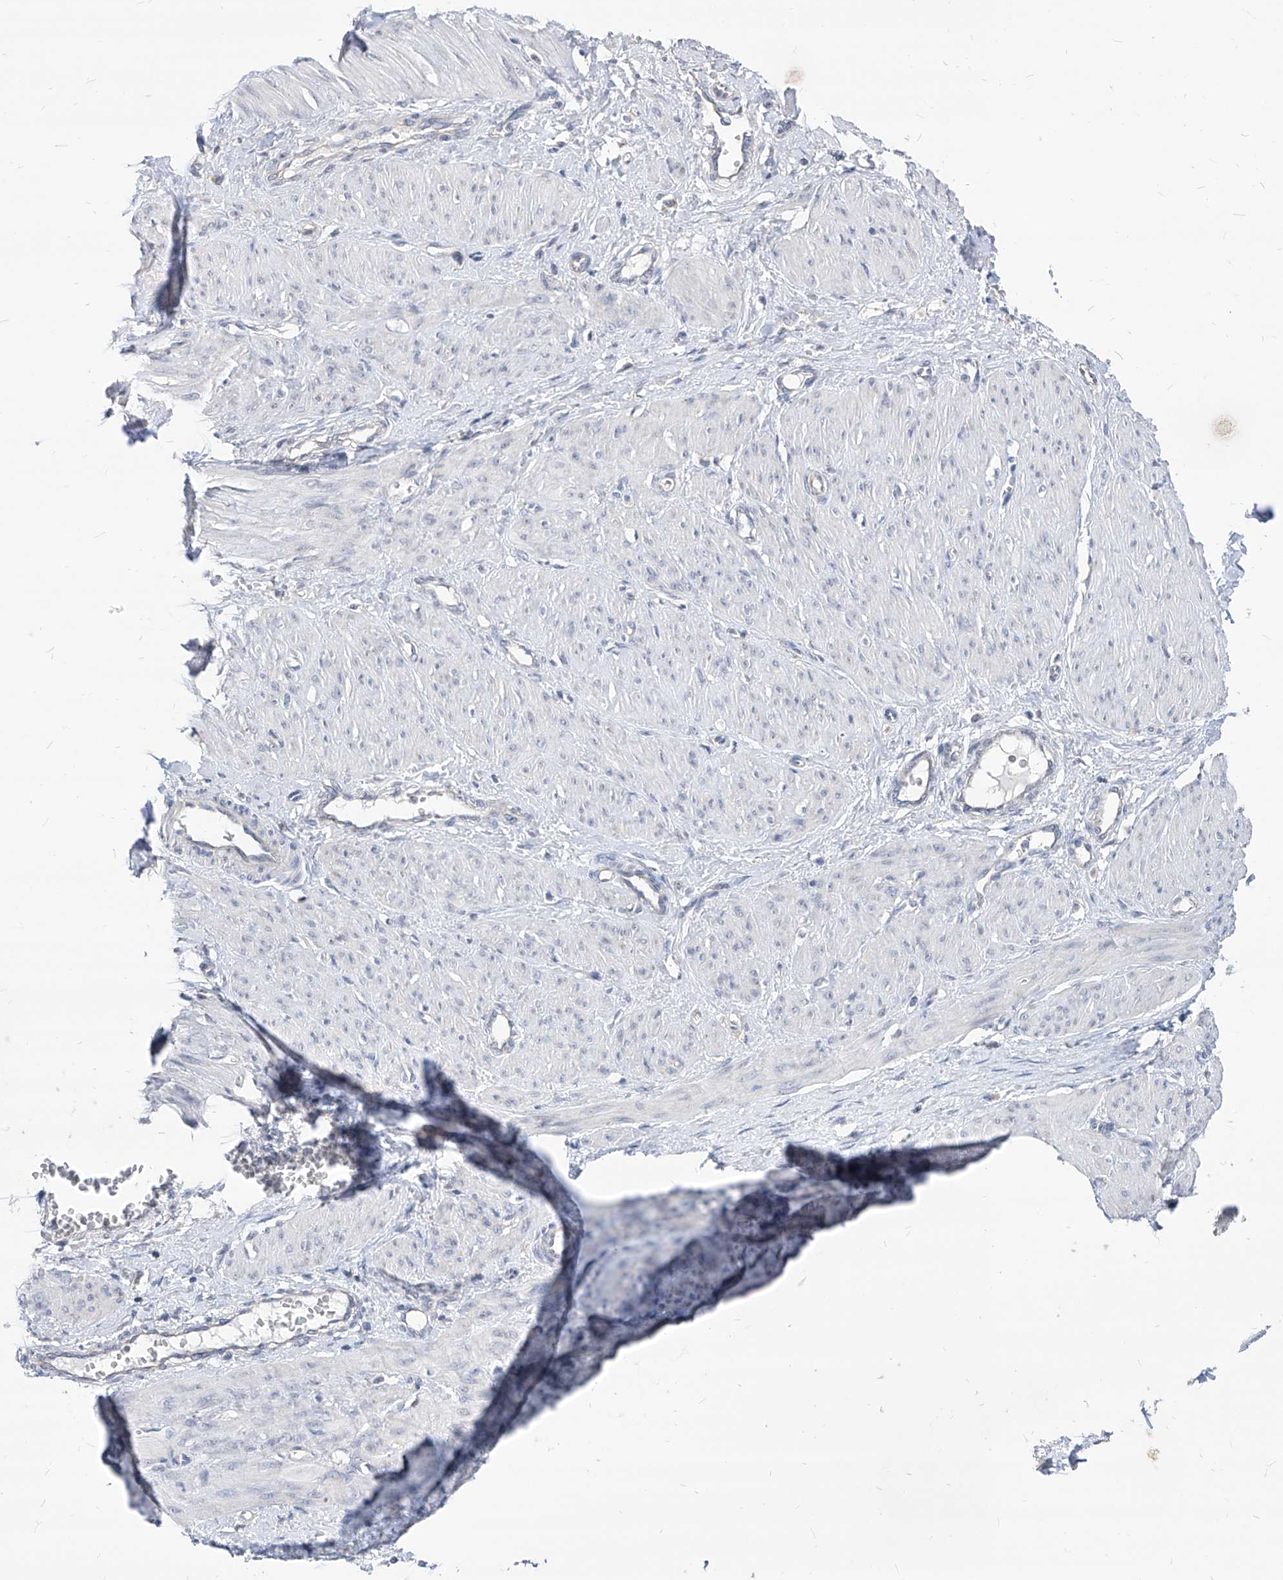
{"staining": {"intensity": "negative", "quantity": "none", "location": "none"}, "tissue": "smooth muscle", "cell_type": "Smooth muscle cells", "image_type": "normal", "snomed": [{"axis": "morphology", "description": "Normal tissue, NOS"}, {"axis": "topography", "description": "Endometrium"}], "caption": "IHC micrograph of unremarkable human smooth muscle stained for a protein (brown), which displays no expression in smooth muscle cells.", "gene": "AGPS", "patient": {"sex": "female", "age": 33}}